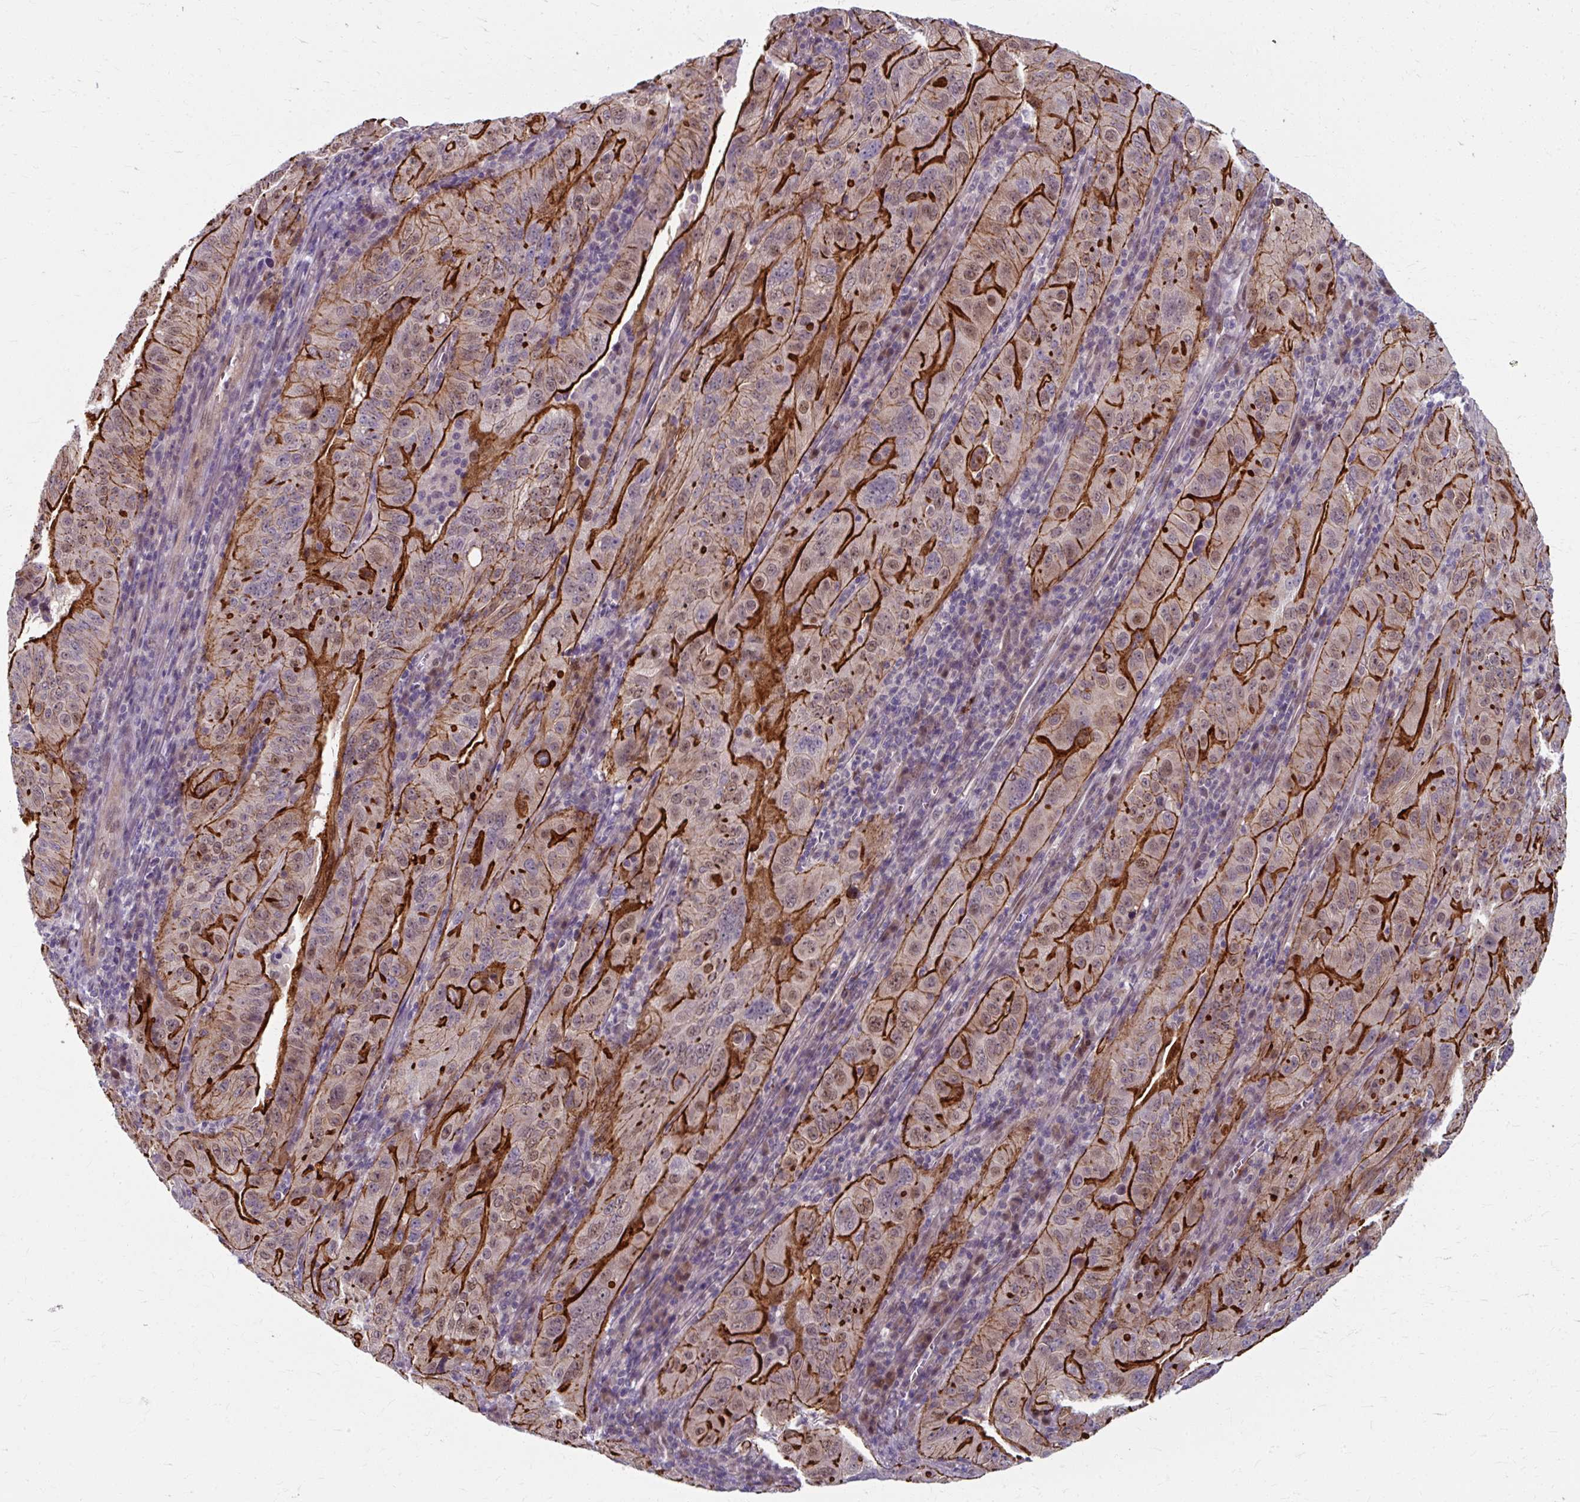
{"staining": {"intensity": "strong", "quantity": "25%-75%", "location": "cytoplasmic/membranous,nuclear"}, "tissue": "pancreatic cancer", "cell_type": "Tumor cells", "image_type": "cancer", "snomed": [{"axis": "morphology", "description": "Adenocarcinoma, NOS"}, {"axis": "topography", "description": "Pancreas"}], "caption": "Immunohistochemistry (IHC) staining of adenocarcinoma (pancreatic), which shows high levels of strong cytoplasmic/membranous and nuclear expression in approximately 25%-75% of tumor cells indicating strong cytoplasmic/membranous and nuclear protein expression. The staining was performed using DAB (3,3'-diaminobenzidine) (brown) for protein detection and nuclei were counterstained in hematoxylin (blue).", "gene": "ZNF555", "patient": {"sex": "male", "age": 63}}